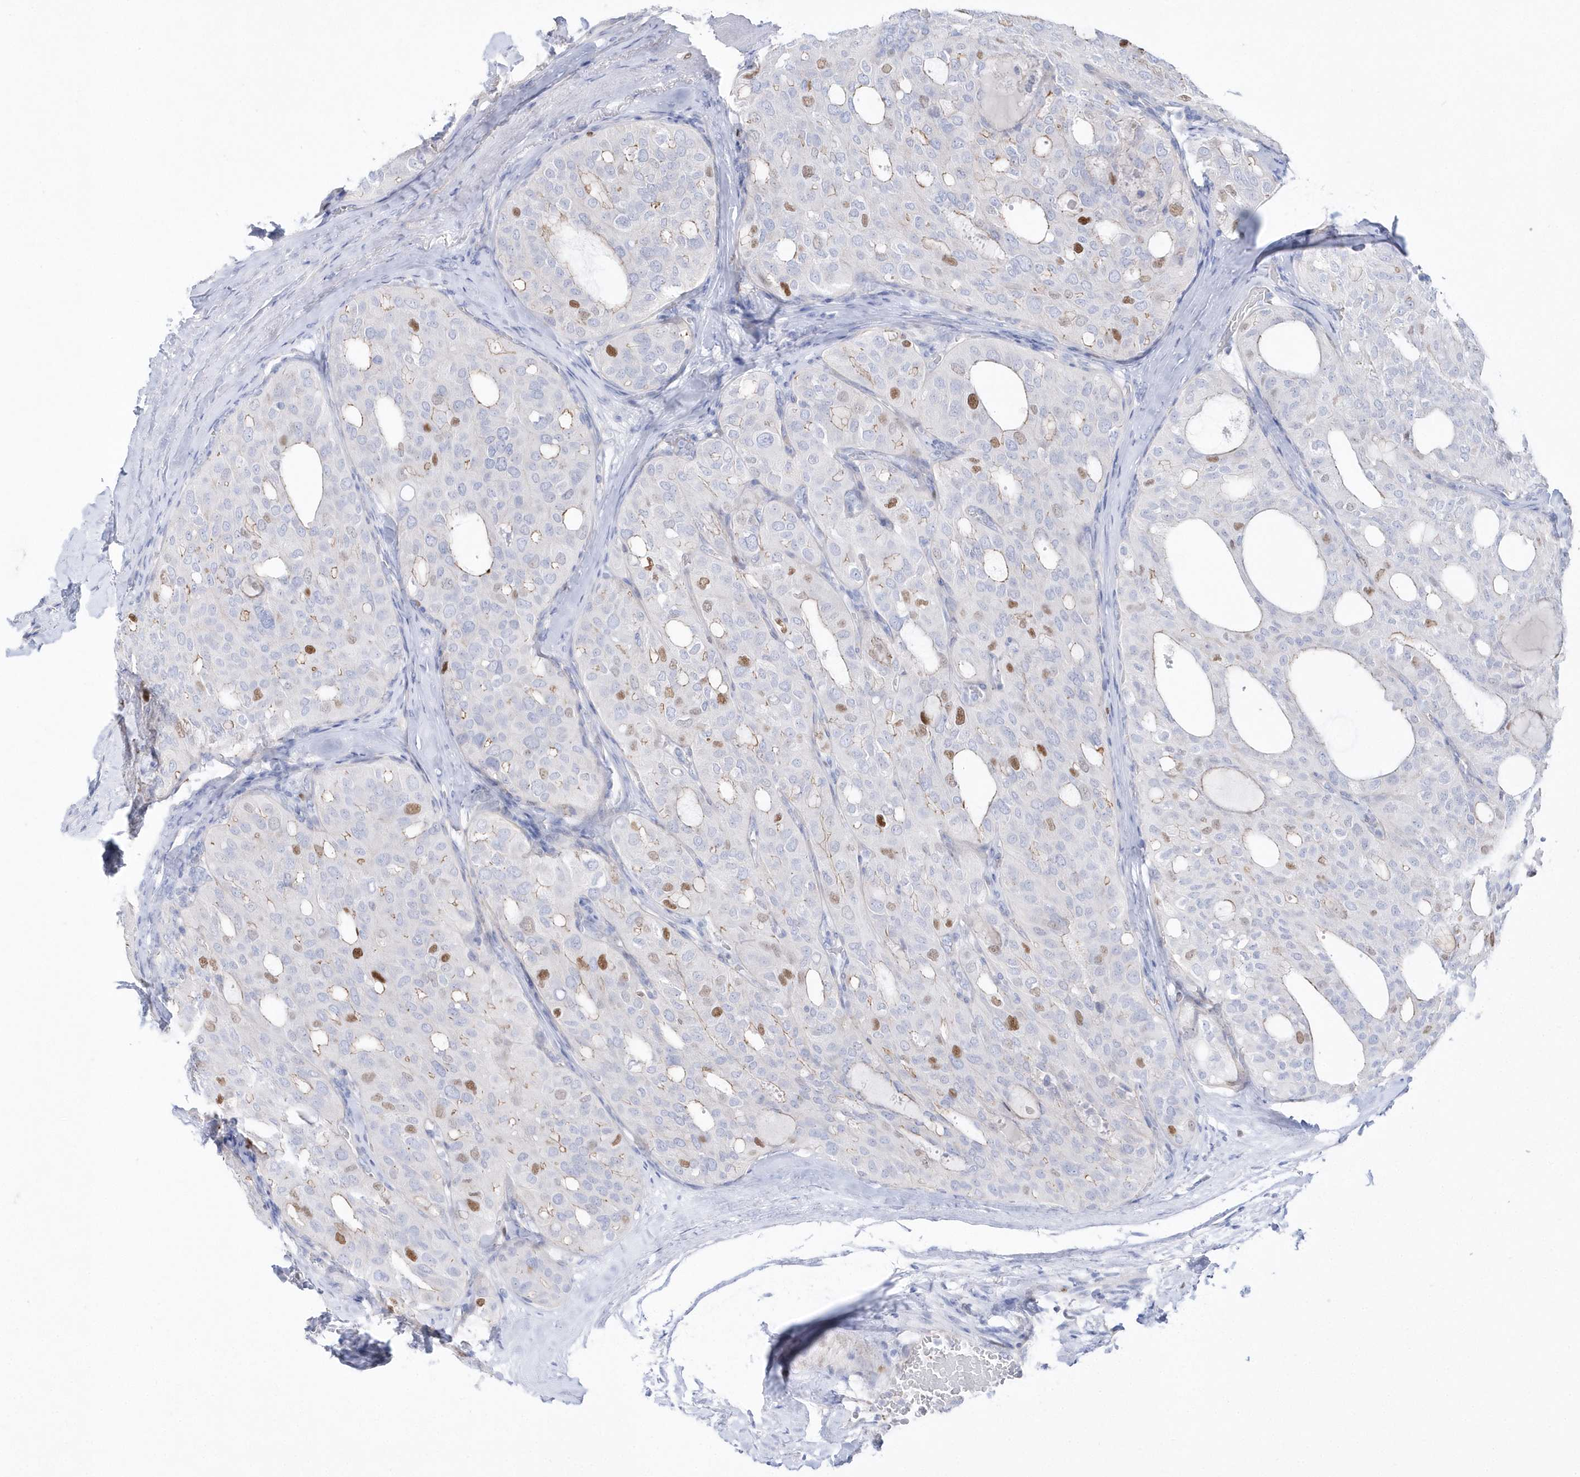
{"staining": {"intensity": "moderate", "quantity": "<25%", "location": "nuclear"}, "tissue": "thyroid cancer", "cell_type": "Tumor cells", "image_type": "cancer", "snomed": [{"axis": "morphology", "description": "Follicular adenoma carcinoma, NOS"}, {"axis": "topography", "description": "Thyroid gland"}], "caption": "Thyroid cancer was stained to show a protein in brown. There is low levels of moderate nuclear staining in about <25% of tumor cells.", "gene": "TMCO6", "patient": {"sex": "male", "age": 75}}